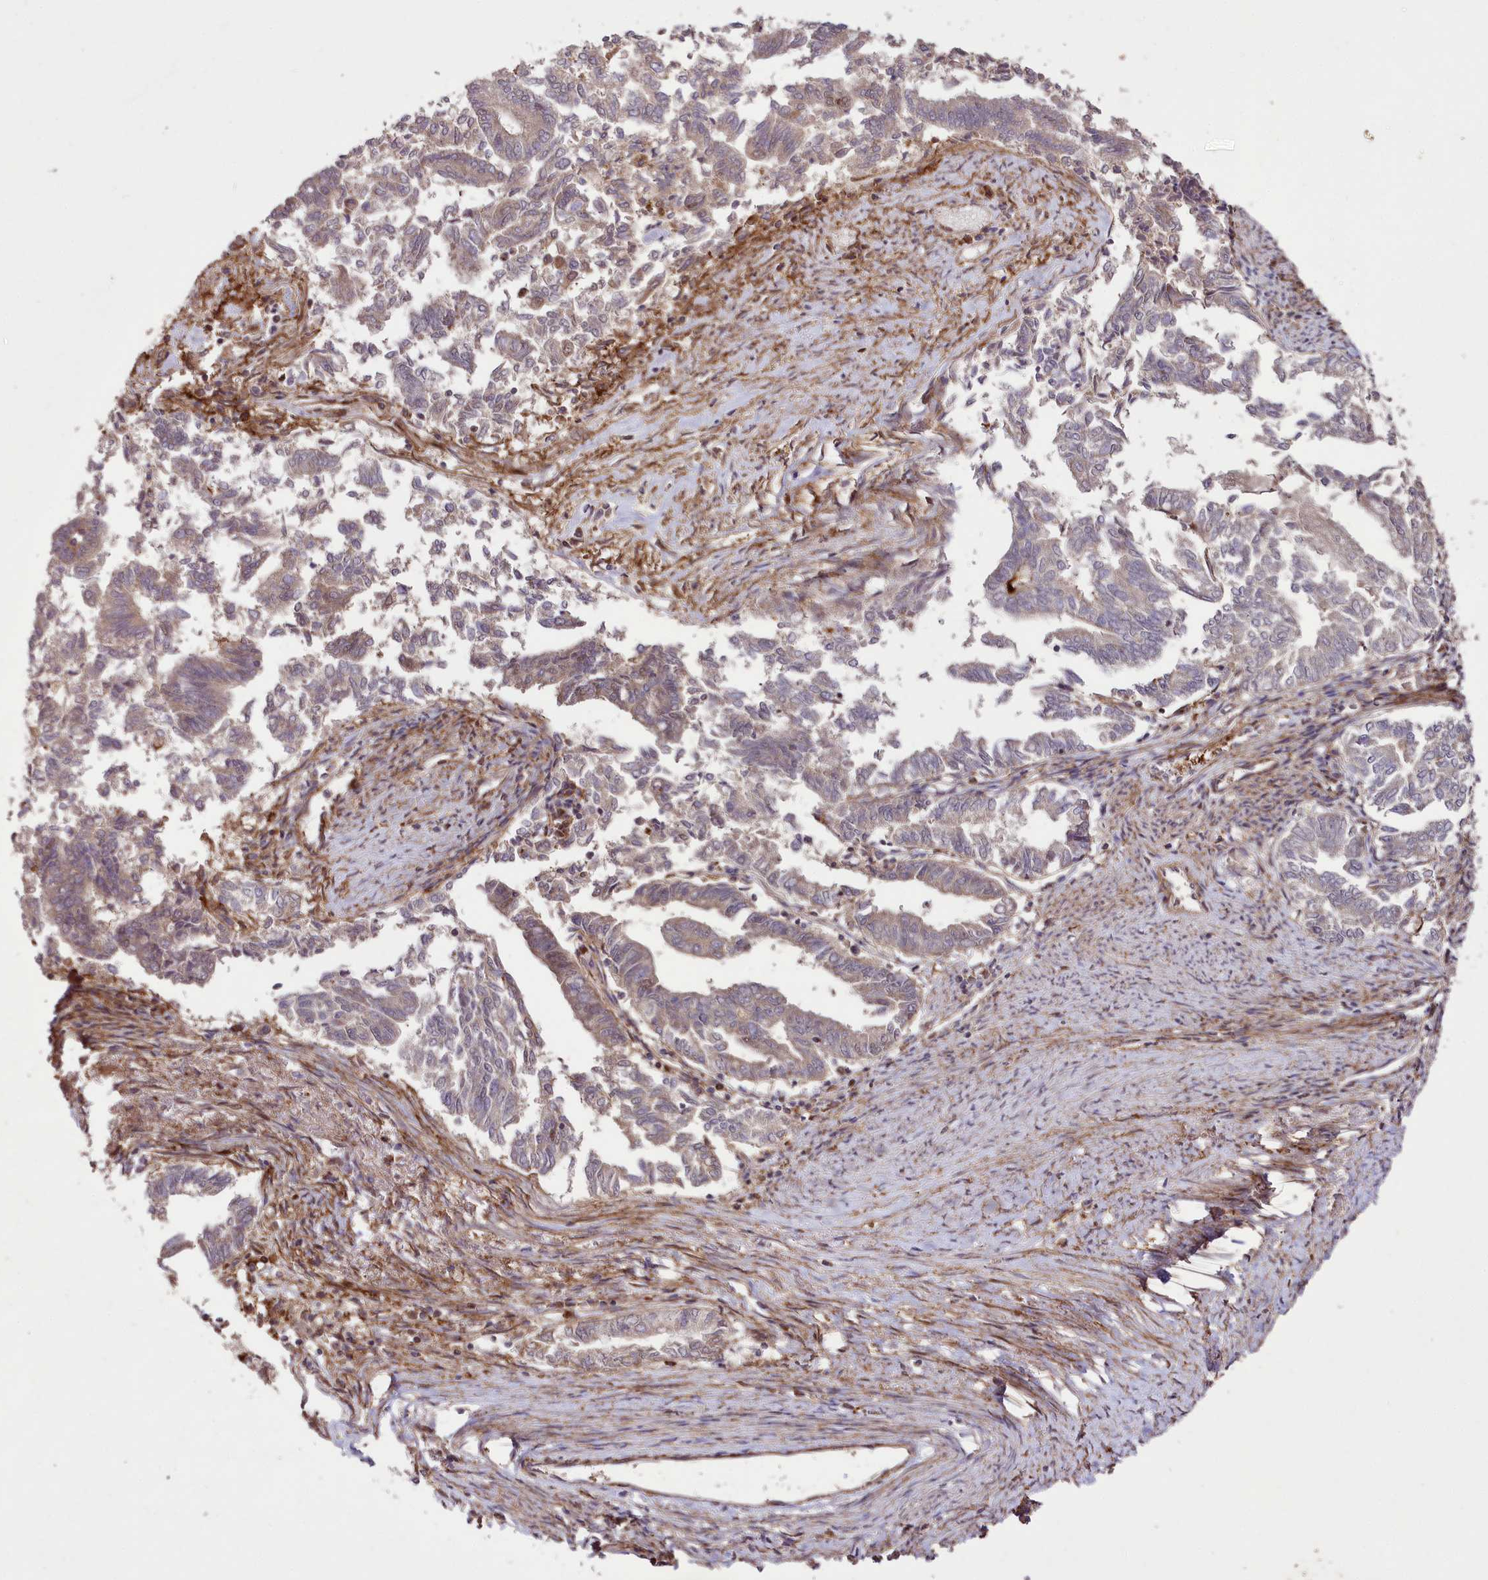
{"staining": {"intensity": "moderate", "quantity": "25%-75%", "location": "cytoplasmic/membranous,nuclear"}, "tissue": "endometrial cancer", "cell_type": "Tumor cells", "image_type": "cancer", "snomed": [{"axis": "morphology", "description": "Adenocarcinoma, NOS"}, {"axis": "topography", "description": "Endometrium"}], "caption": "Tumor cells reveal medium levels of moderate cytoplasmic/membranous and nuclear positivity in about 25%-75% of cells in endometrial cancer (adenocarcinoma).", "gene": "PHLDB1", "patient": {"sex": "female", "age": 79}}